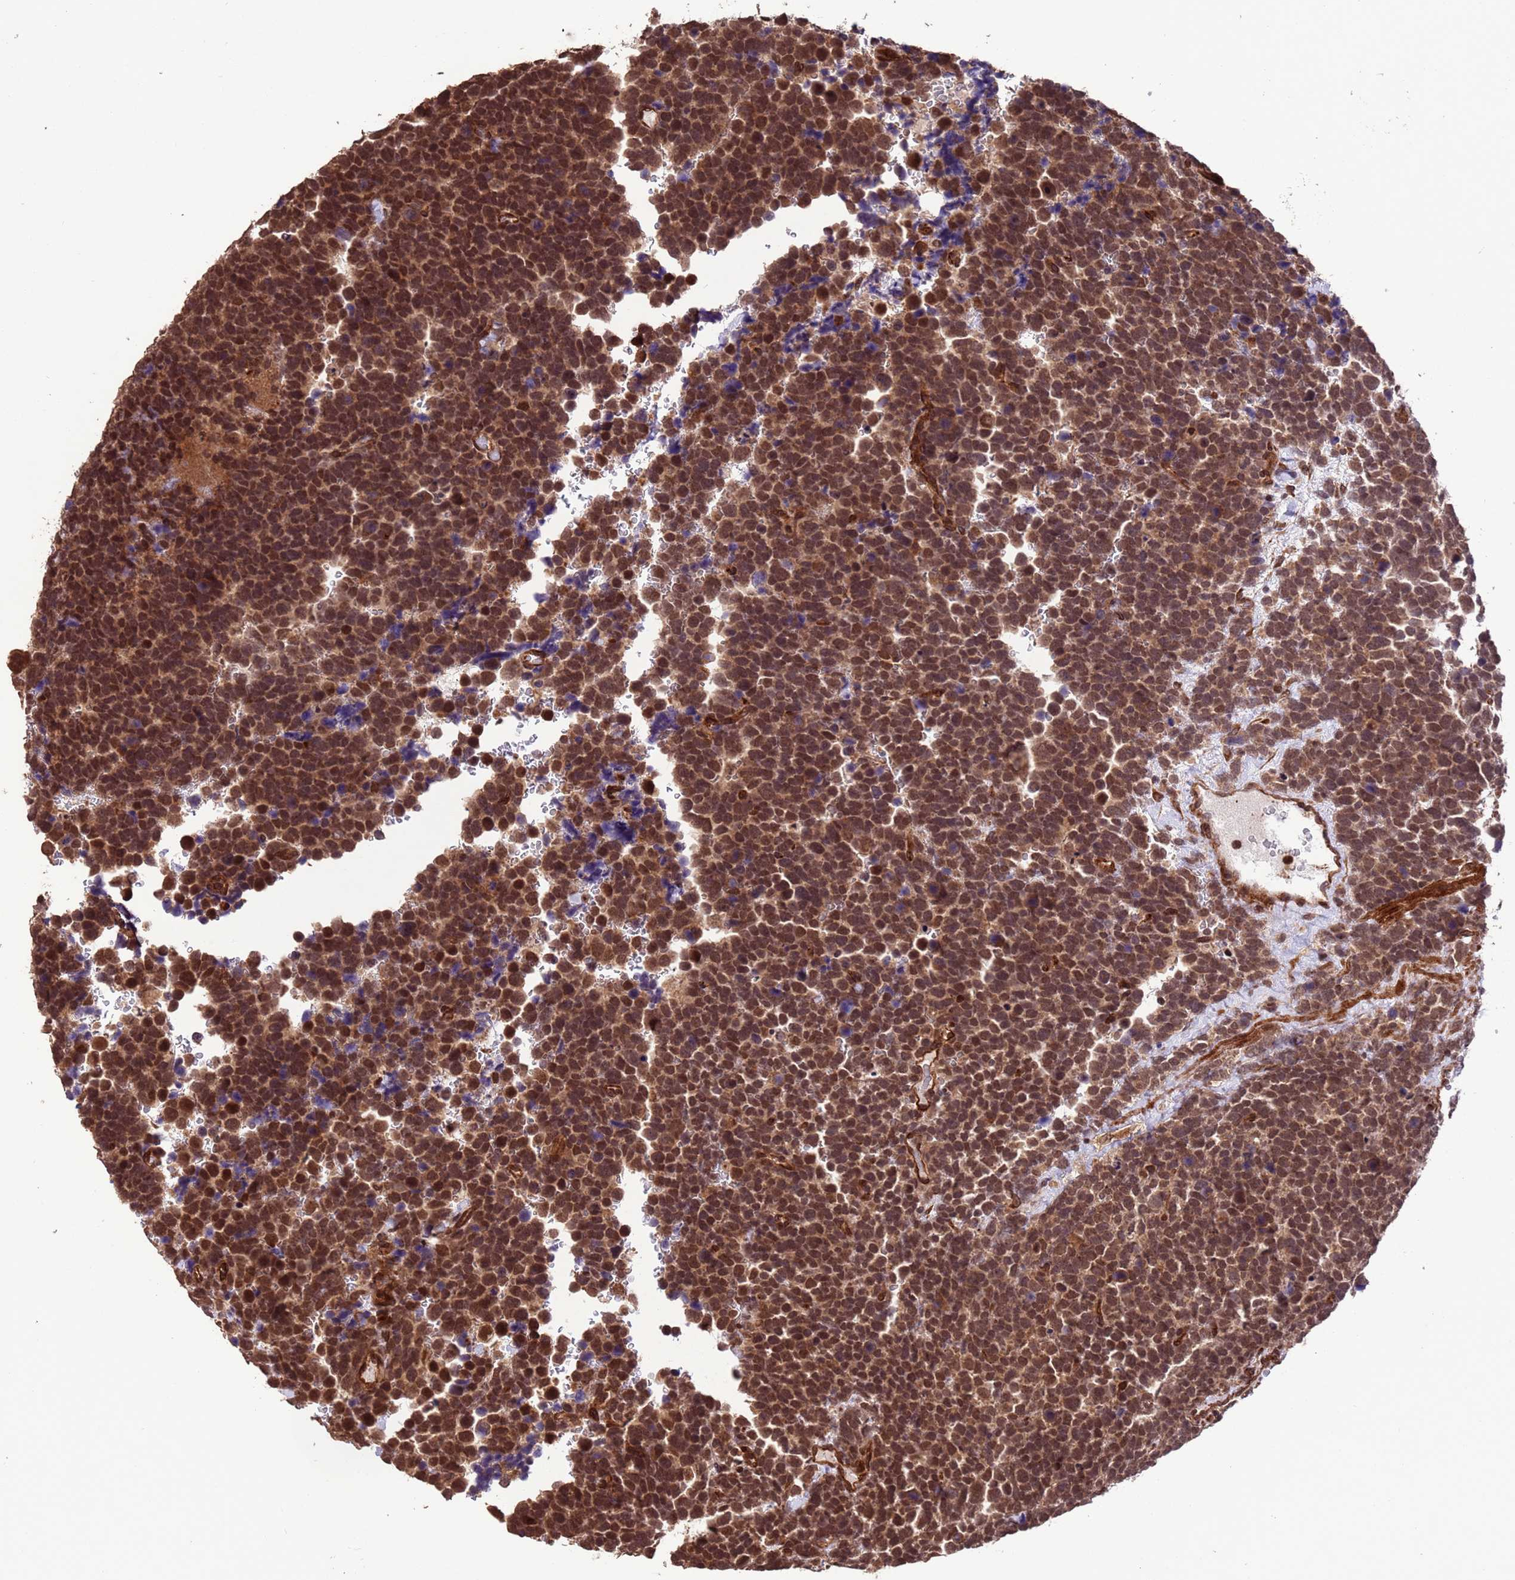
{"staining": {"intensity": "strong", "quantity": ">75%", "location": "nuclear"}, "tissue": "urothelial cancer", "cell_type": "Tumor cells", "image_type": "cancer", "snomed": [{"axis": "morphology", "description": "Urothelial carcinoma, High grade"}, {"axis": "topography", "description": "Urinary bladder"}], "caption": "DAB immunohistochemical staining of high-grade urothelial carcinoma reveals strong nuclear protein positivity in approximately >75% of tumor cells.", "gene": "VSTM4", "patient": {"sex": "female", "age": 82}}